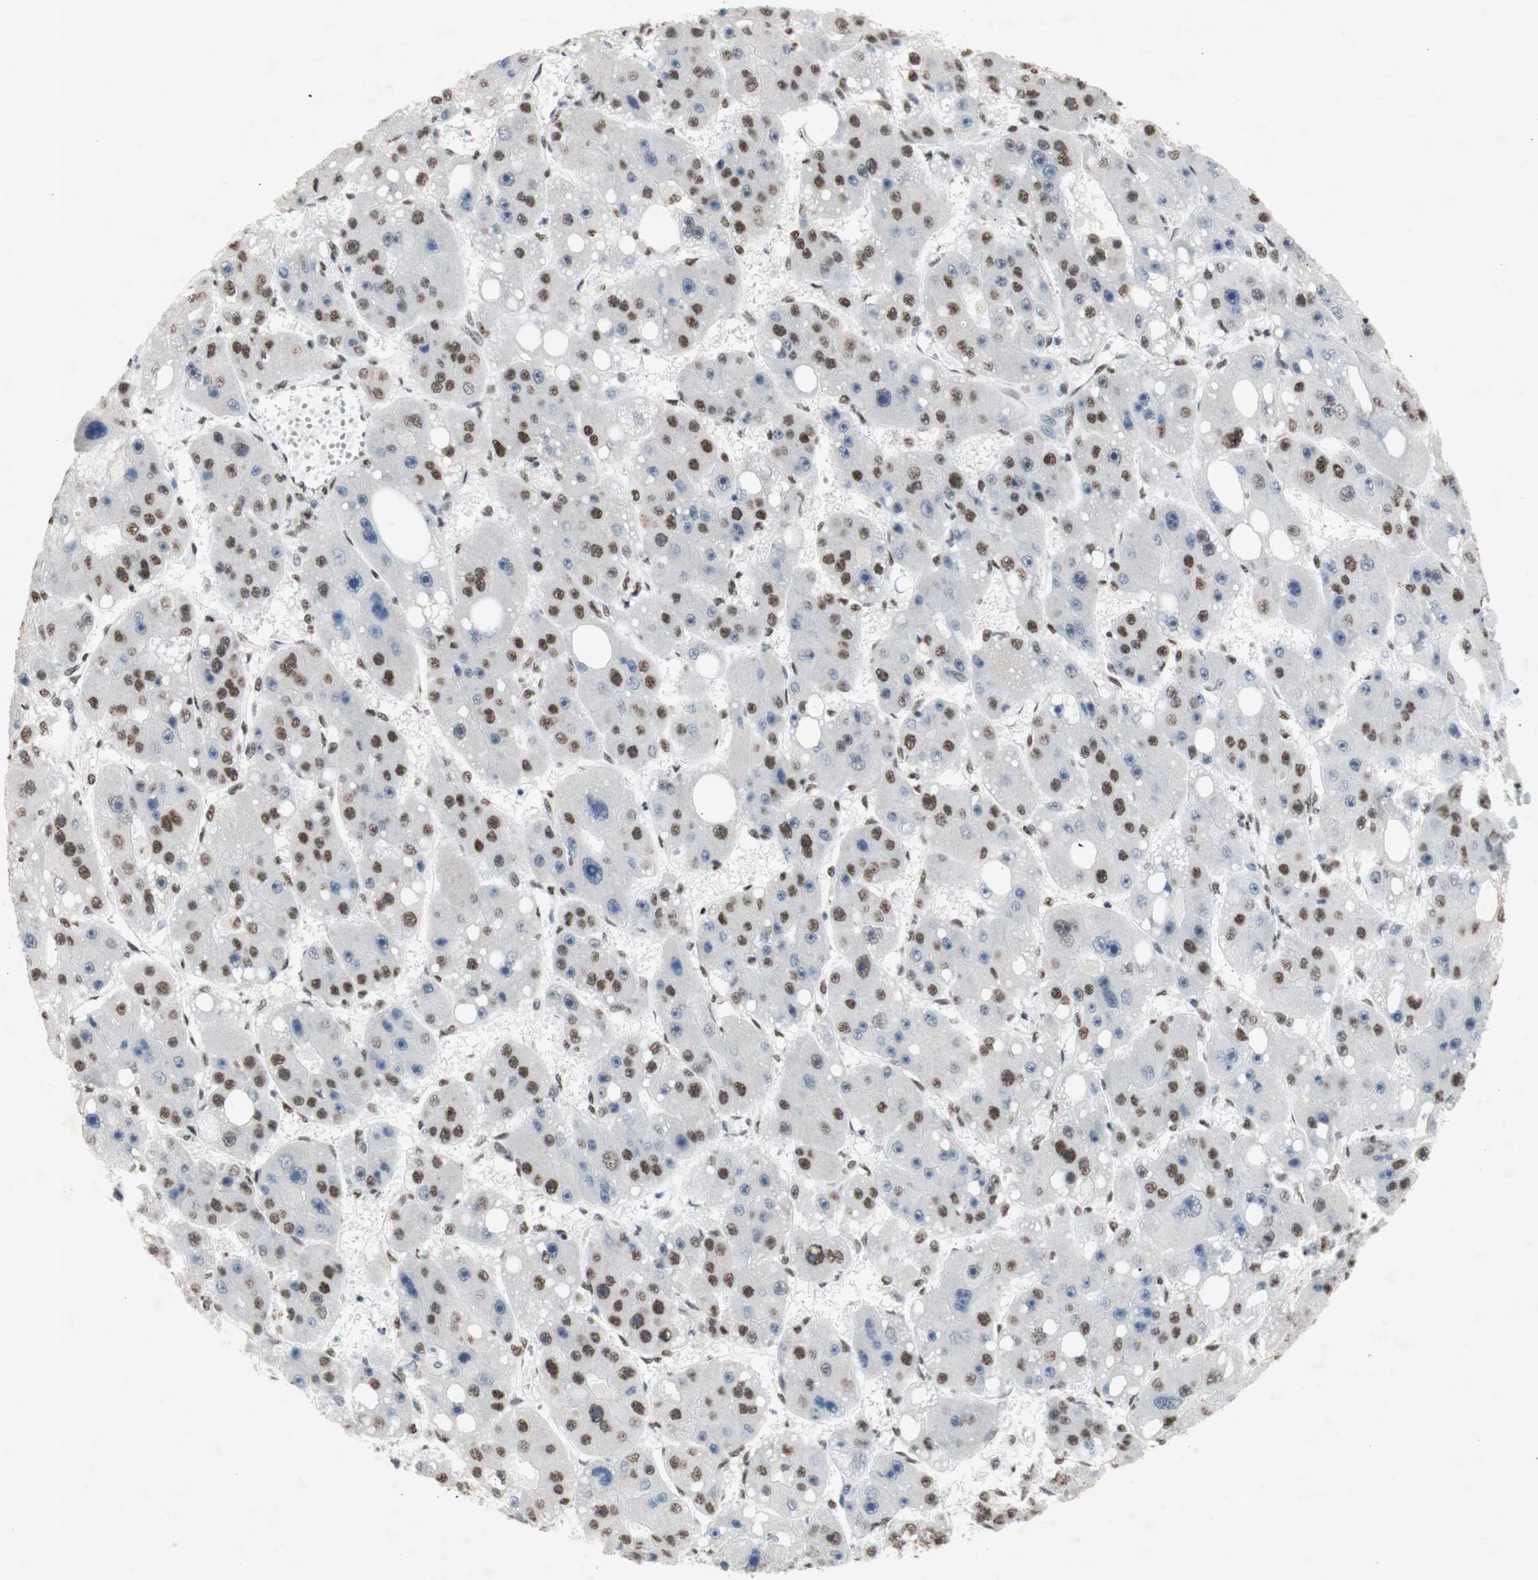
{"staining": {"intensity": "moderate", "quantity": "25%-75%", "location": "nuclear"}, "tissue": "liver cancer", "cell_type": "Tumor cells", "image_type": "cancer", "snomed": [{"axis": "morphology", "description": "Carcinoma, Hepatocellular, NOS"}, {"axis": "topography", "description": "Liver"}], "caption": "High-magnification brightfield microscopy of liver hepatocellular carcinoma stained with DAB (3,3'-diaminobenzidine) (brown) and counterstained with hematoxylin (blue). tumor cells exhibit moderate nuclear expression is appreciated in approximately25%-75% of cells. (DAB (3,3'-diaminobenzidine) IHC, brown staining for protein, blue staining for nuclei).", "gene": "SNRPB", "patient": {"sex": "female", "age": 61}}